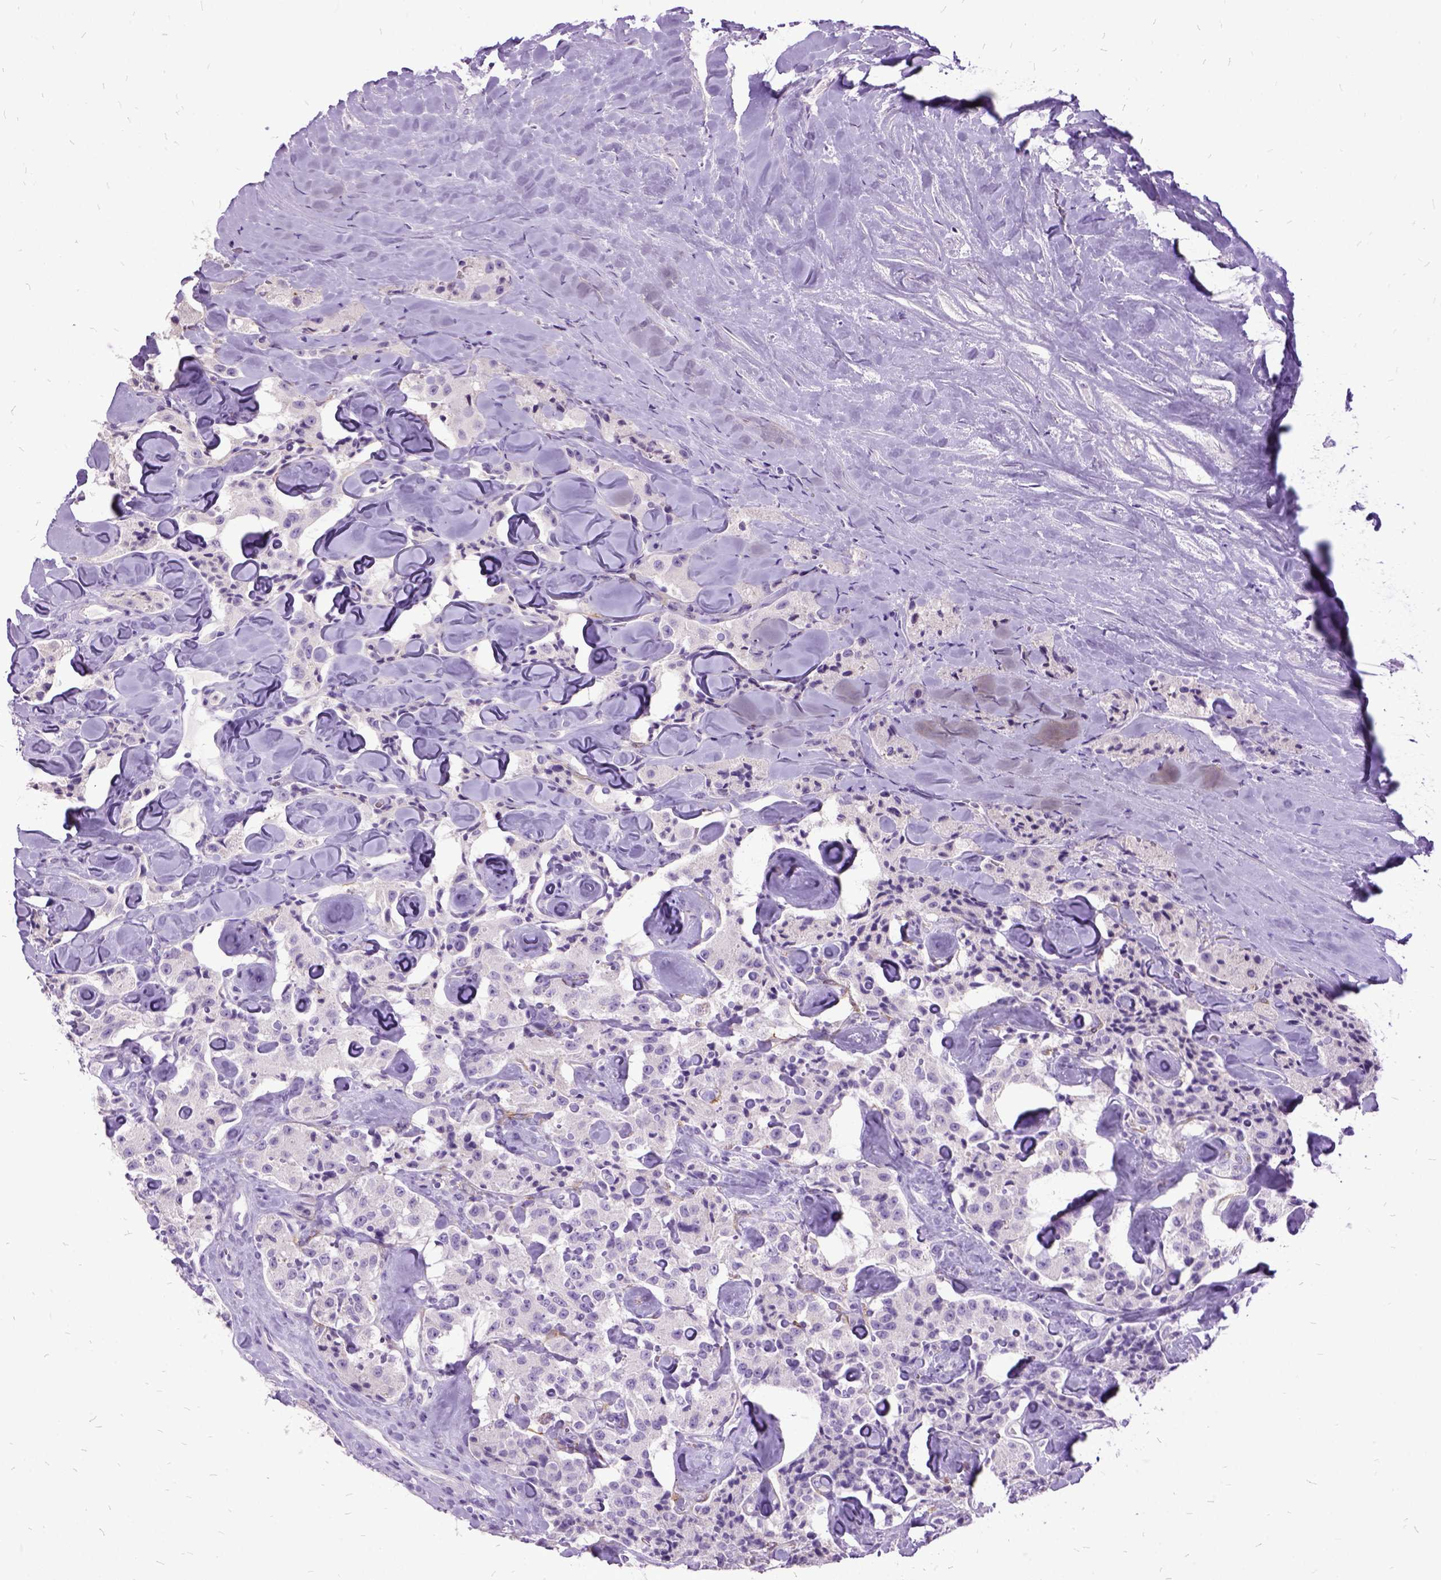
{"staining": {"intensity": "negative", "quantity": "none", "location": "none"}, "tissue": "carcinoid", "cell_type": "Tumor cells", "image_type": "cancer", "snomed": [{"axis": "morphology", "description": "Carcinoid, malignant, NOS"}, {"axis": "topography", "description": "Pancreas"}], "caption": "A high-resolution image shows immunohistochemistry (IHC) staining of carcinoid, which displays no significant expression in tumor cells. (DAB (3,3'-diaminobenzidine) IHC with hematoxylin counter stain).", "gene": "MME", "patient": {"sex": "male", "age": 41}}